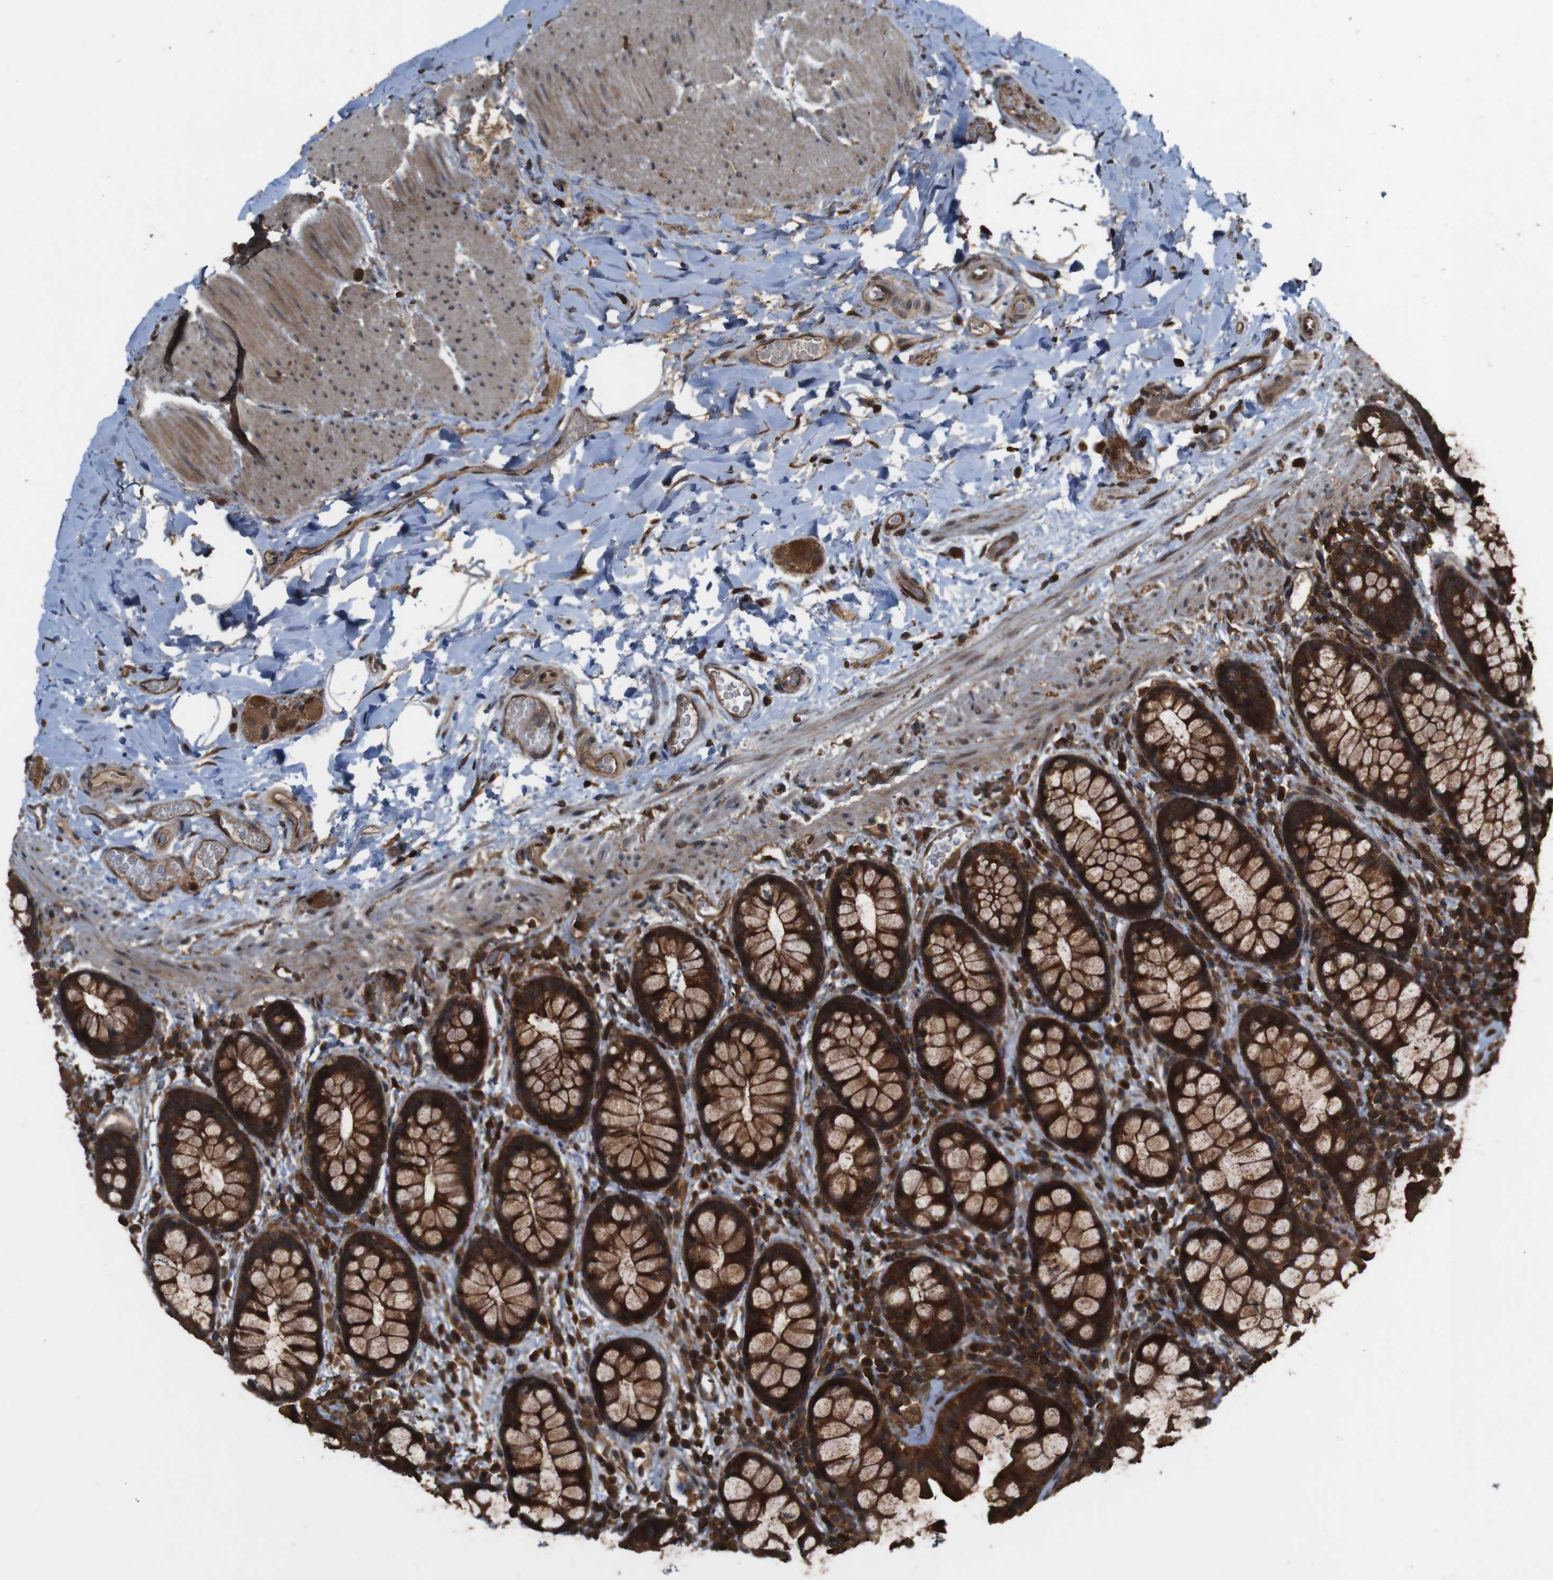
{"staining": {"intensity": "moderate", "quantity": ">75%", "location": "cytoplasmic/membranous"}, "tissue": "colon", "cell_type": "Endothelial cells", "image_type": "normal", "snomed": [{"axis": "morphology", "description": "Normal tissue, NOS"}, {"axis": "topography", "description": "Colon"}], "caption": "IHC histopathology image of unremarkable human colon stained for a protein (brown), which displays medium levels of moderate cytoplasmic/membranous positivity in approximately >75% of endothelial cells.", "gene": "BAG4", "patient": {"sex": "female", "age": 80}}